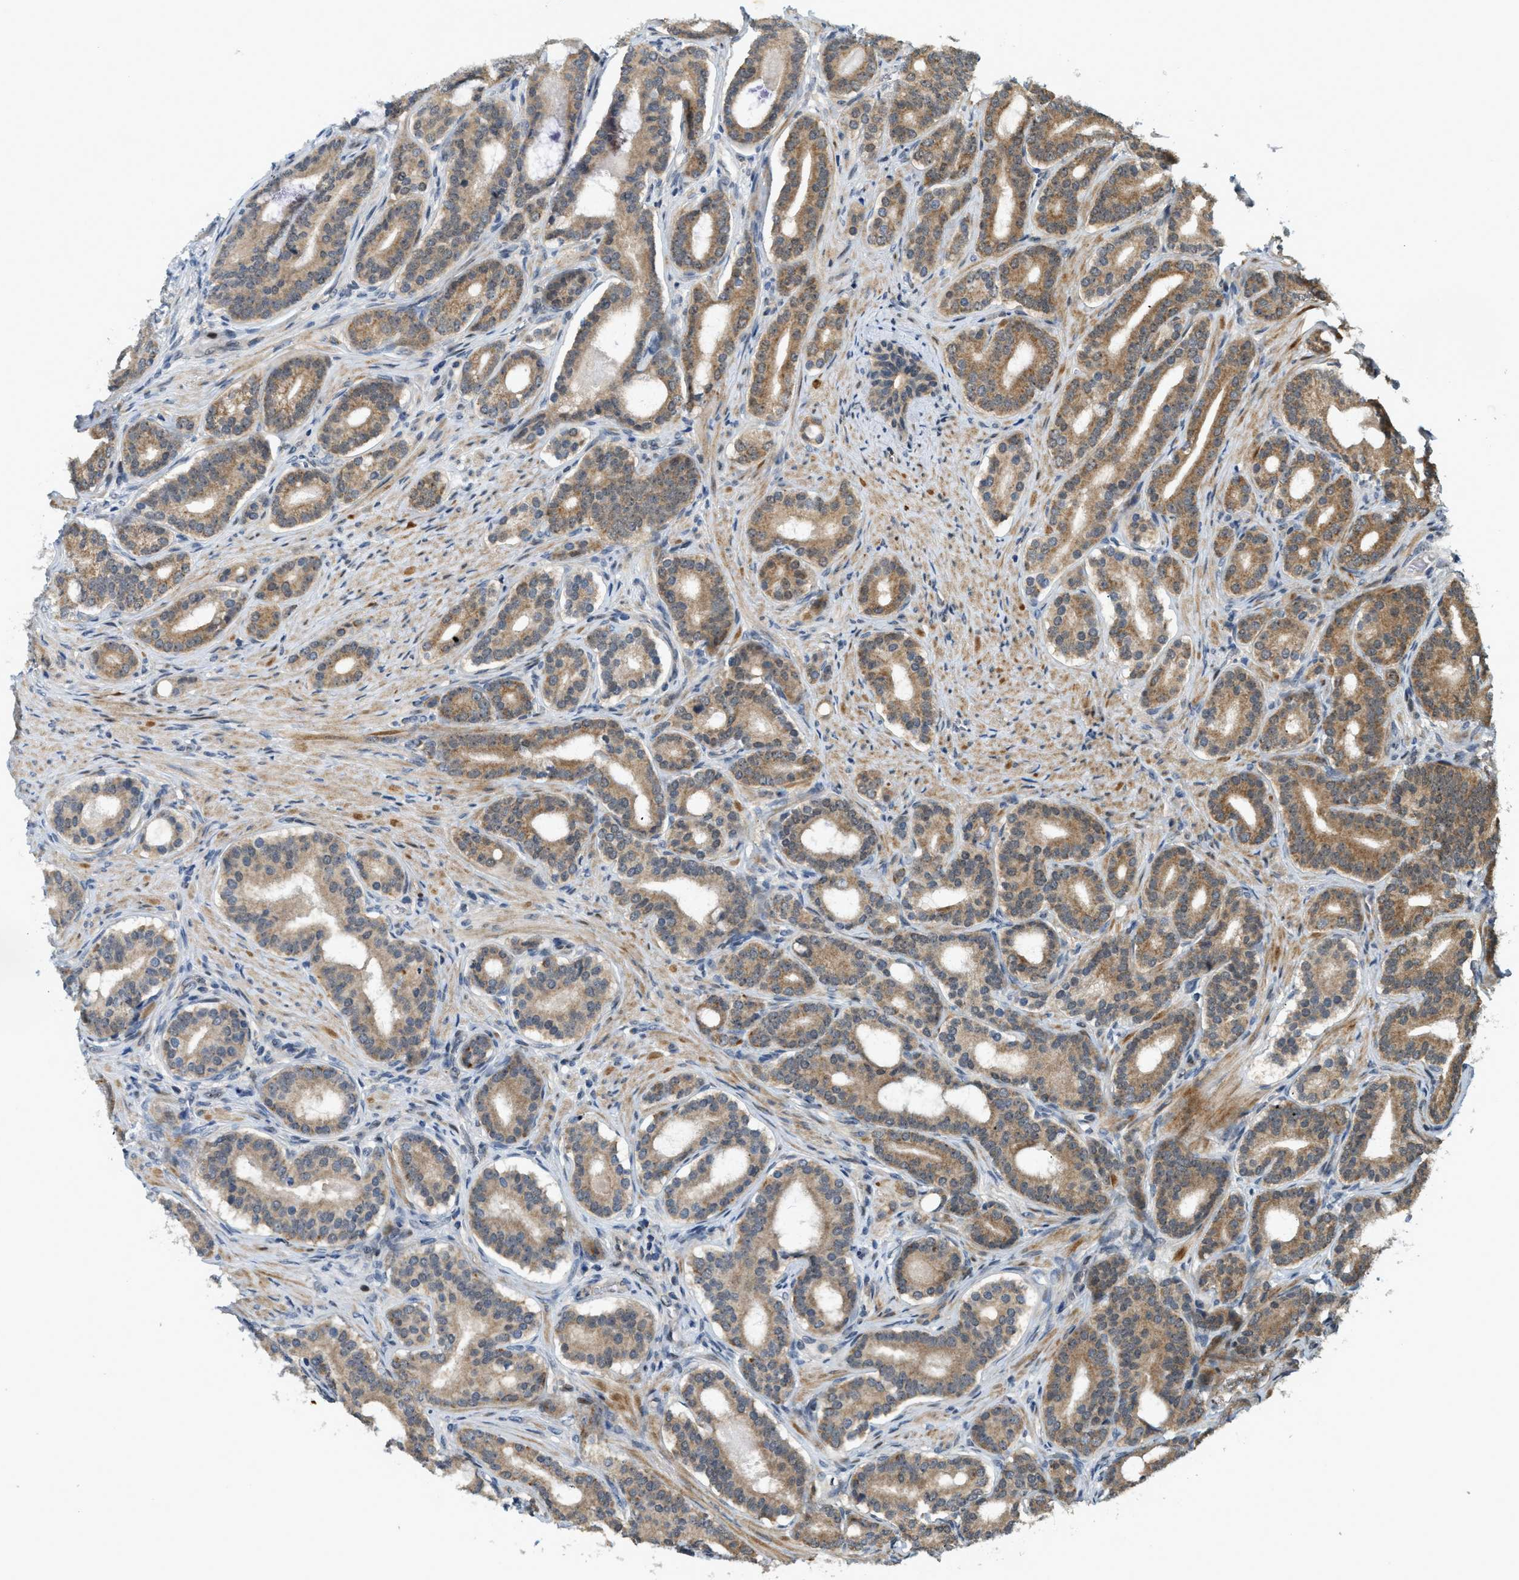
{"staining": {"intensity": "moderate", "quantity": ">75%", "location": "cytoplasmic/membranous"}, "tissue": "prostate cancer", "cell_type": "Tumor cells", "image_type": "cancer", "snomed": [{"axis": "morphology", "description": "Adenocarcinoma, High grade"}, {"axis": "topography", "description": "Prostate"}], "caption": "Moderate cytoplasmic/membranous protein positivity is seen in approximately >75% of tumor cells in high-grade adenocarcinoma (prostate).", "gene": "TRAPPC14", "patient": {"sex": "male", "age": 60}}